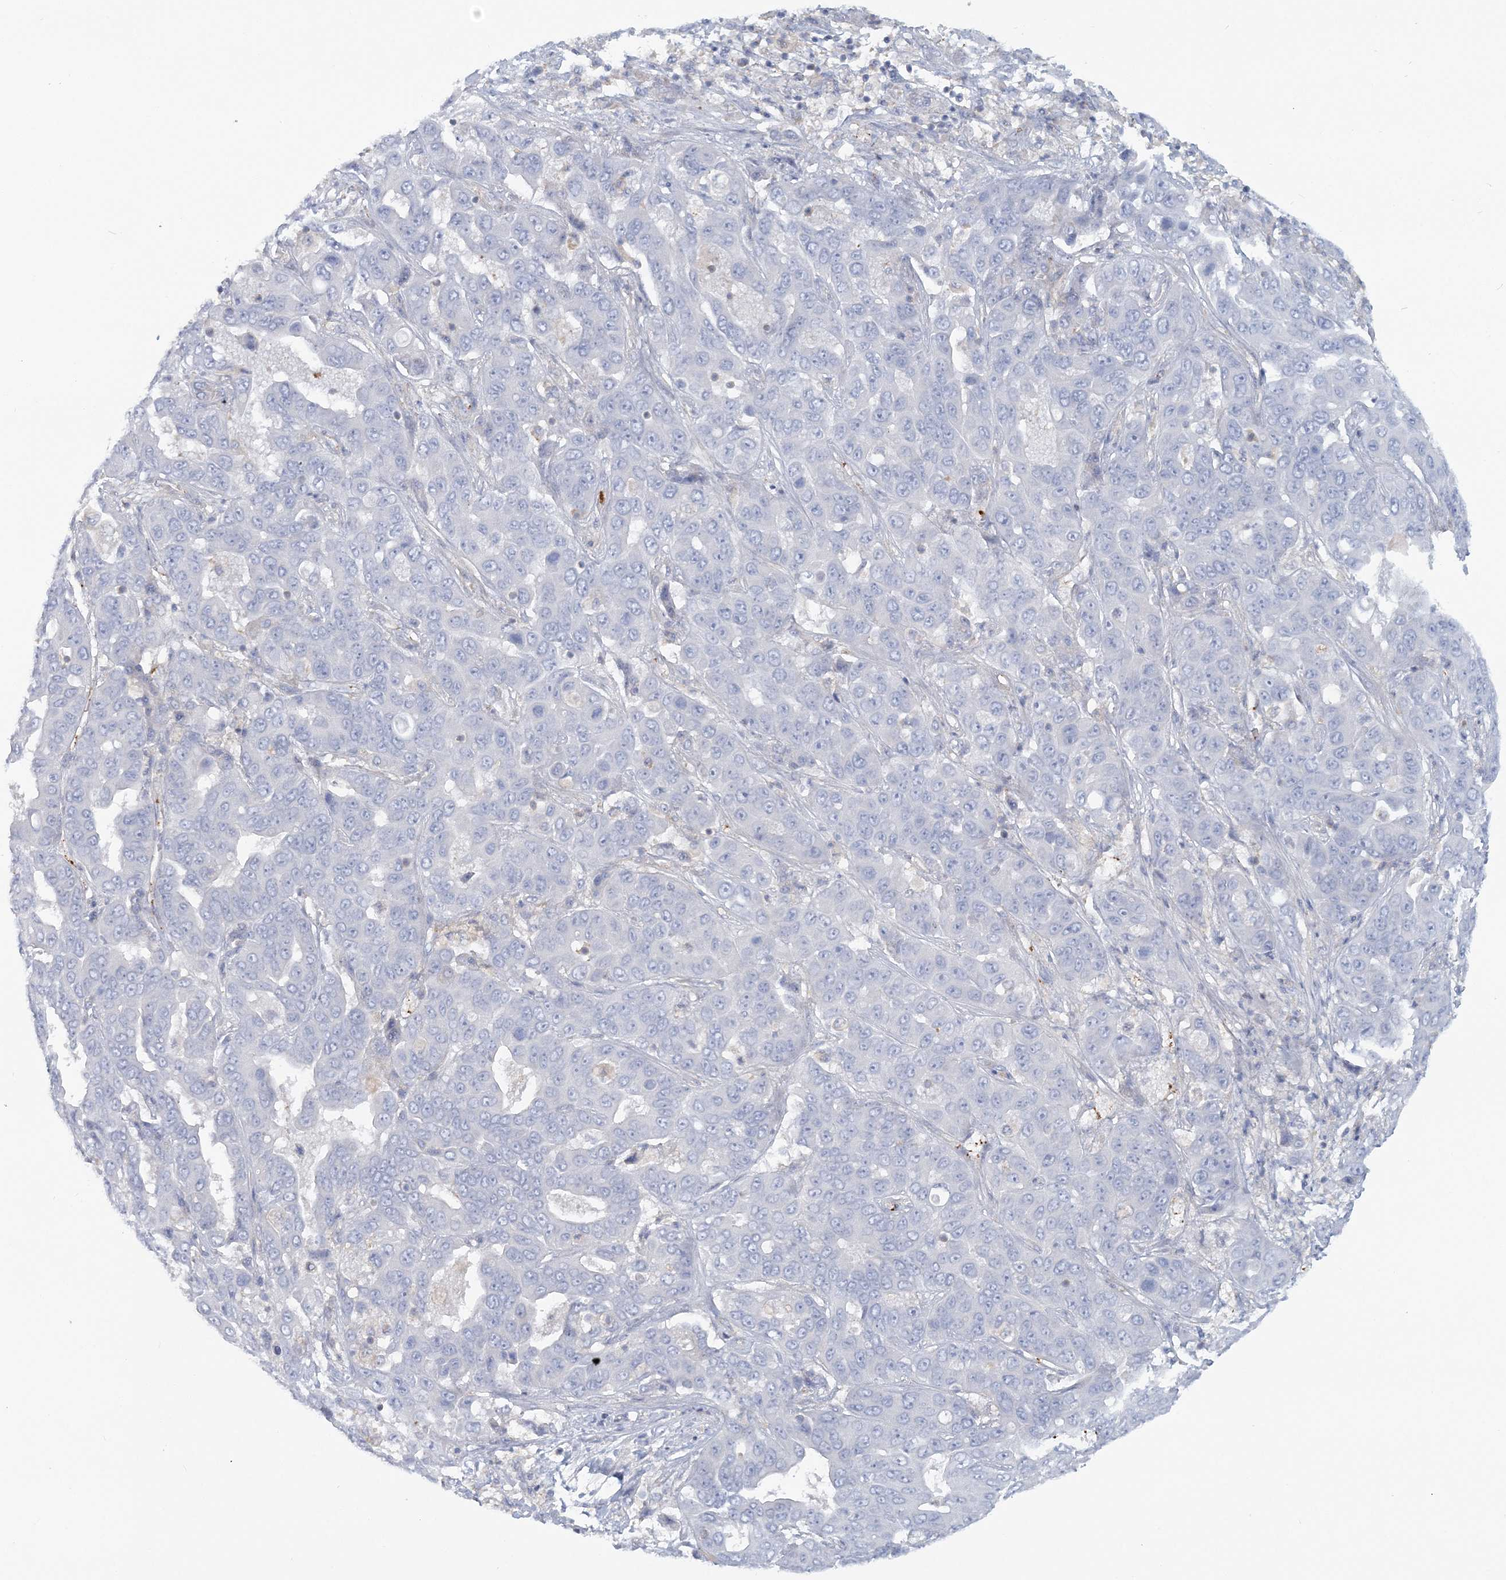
{"staining": {"intensity": "negative", "quantity": "none", "location": "none"}, "tissue": "liver cancer", "cell_type": "Tumor cells", "image_type": "cancer", "snomed": [{"axis": "morphology", "description": "Cholangiocarcinoma"}, {"axis": "topography", "description": "Liver"}], "caption": "There is no significant expression in tumor cells of liver cancer (cholangiocarcinoma).", "gene": "CUEDC2", "patient": {"sex": "female", "age": 52}}